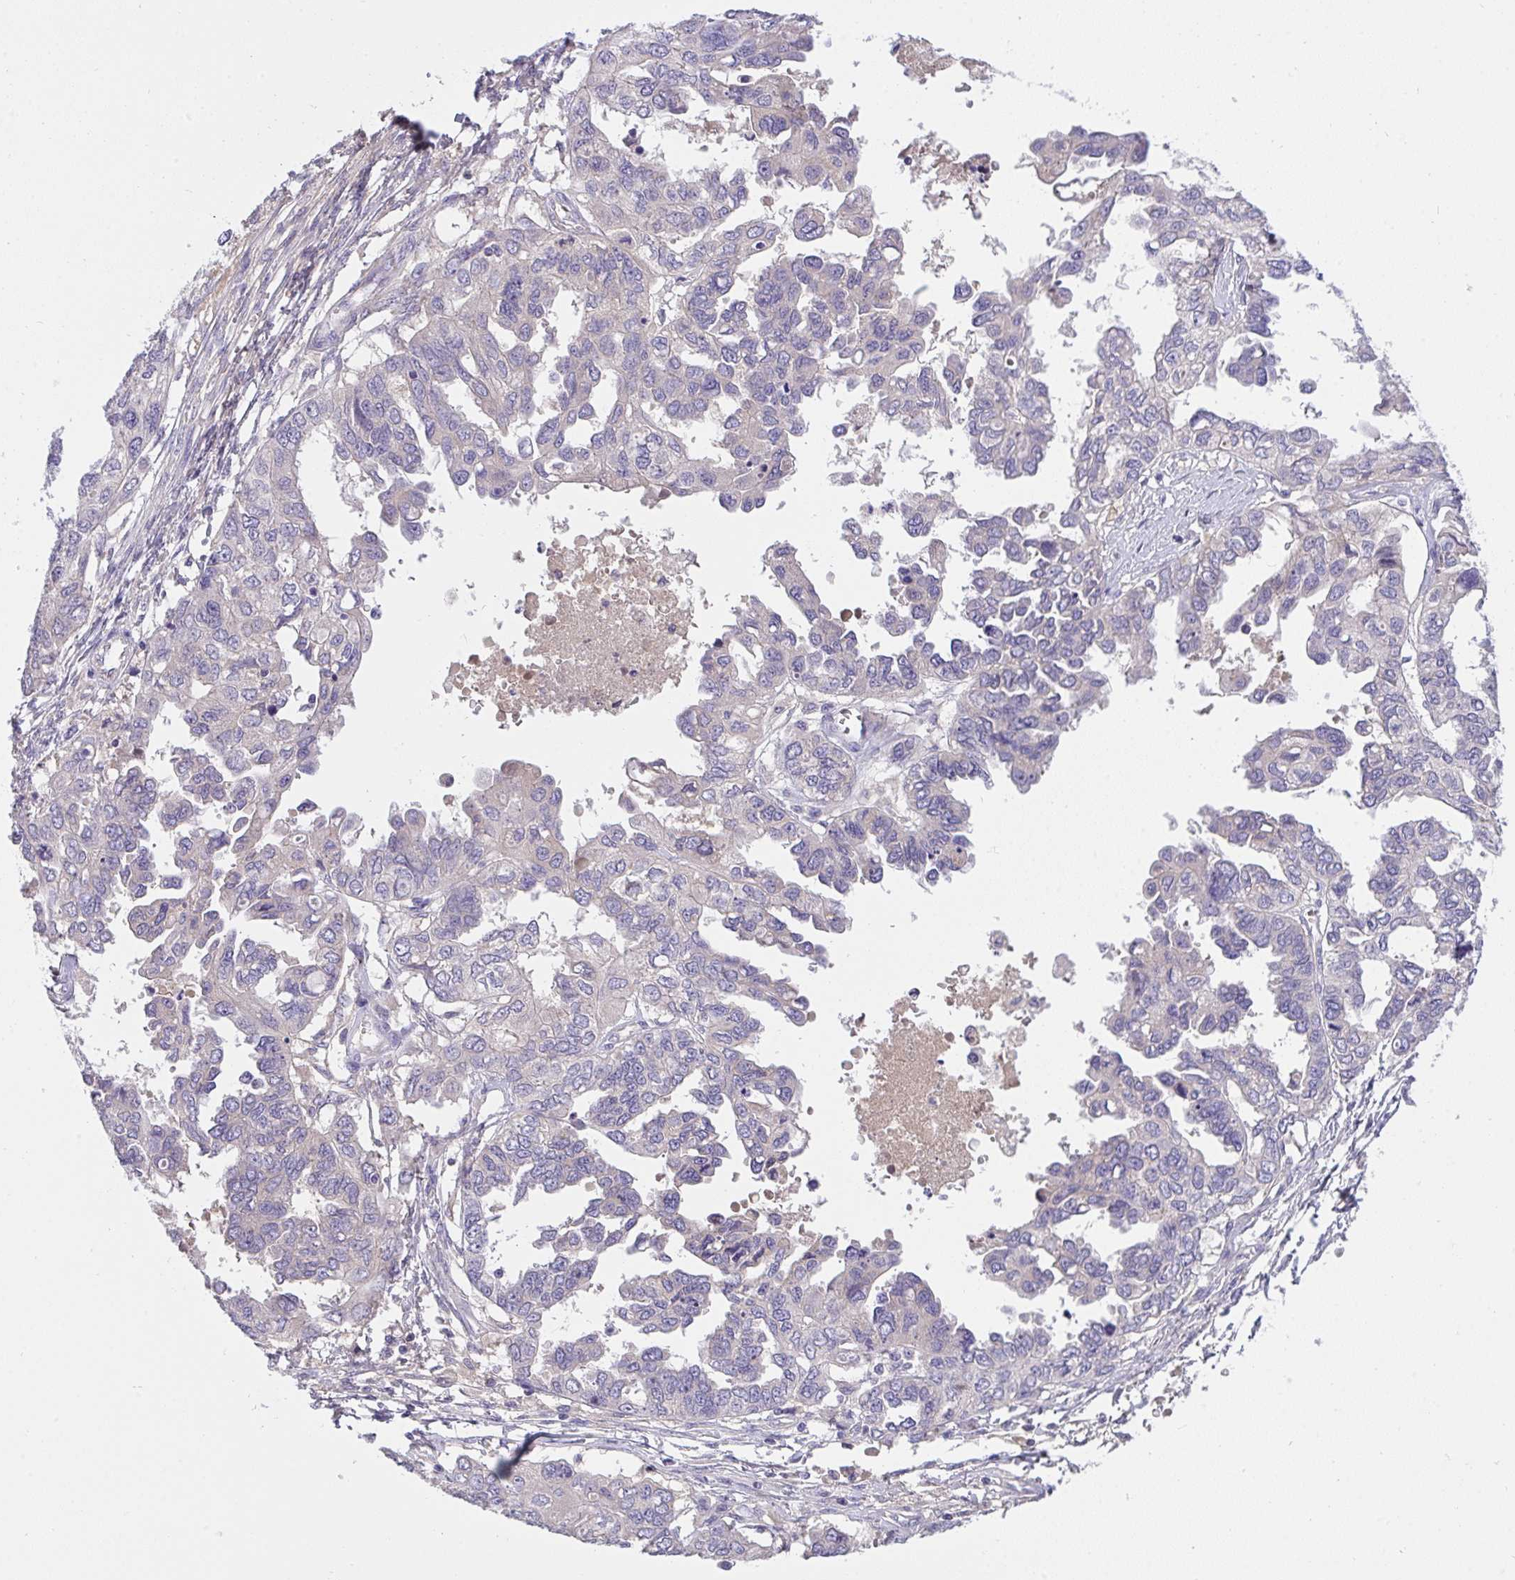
{"staining": {"intensity": "negative", "quantity": "none", "location": "none"}, "tissue": "ovarian cancer", "cell_type": "Tumor cells", "image_type": "cancer", "snomed": [{"axis": "morphology", "description": "Cystadenocarcinoma, serous, NOS"}, {"axis": "topography", "description": "Ovary"}], "caption": "Ovarian serous cystadenocarcinoma was stained to show a protein in brown. There is no significant expression in tumor cells.", "gene": "ZNF581", "patient": {"sex": "female", "age": 53}}